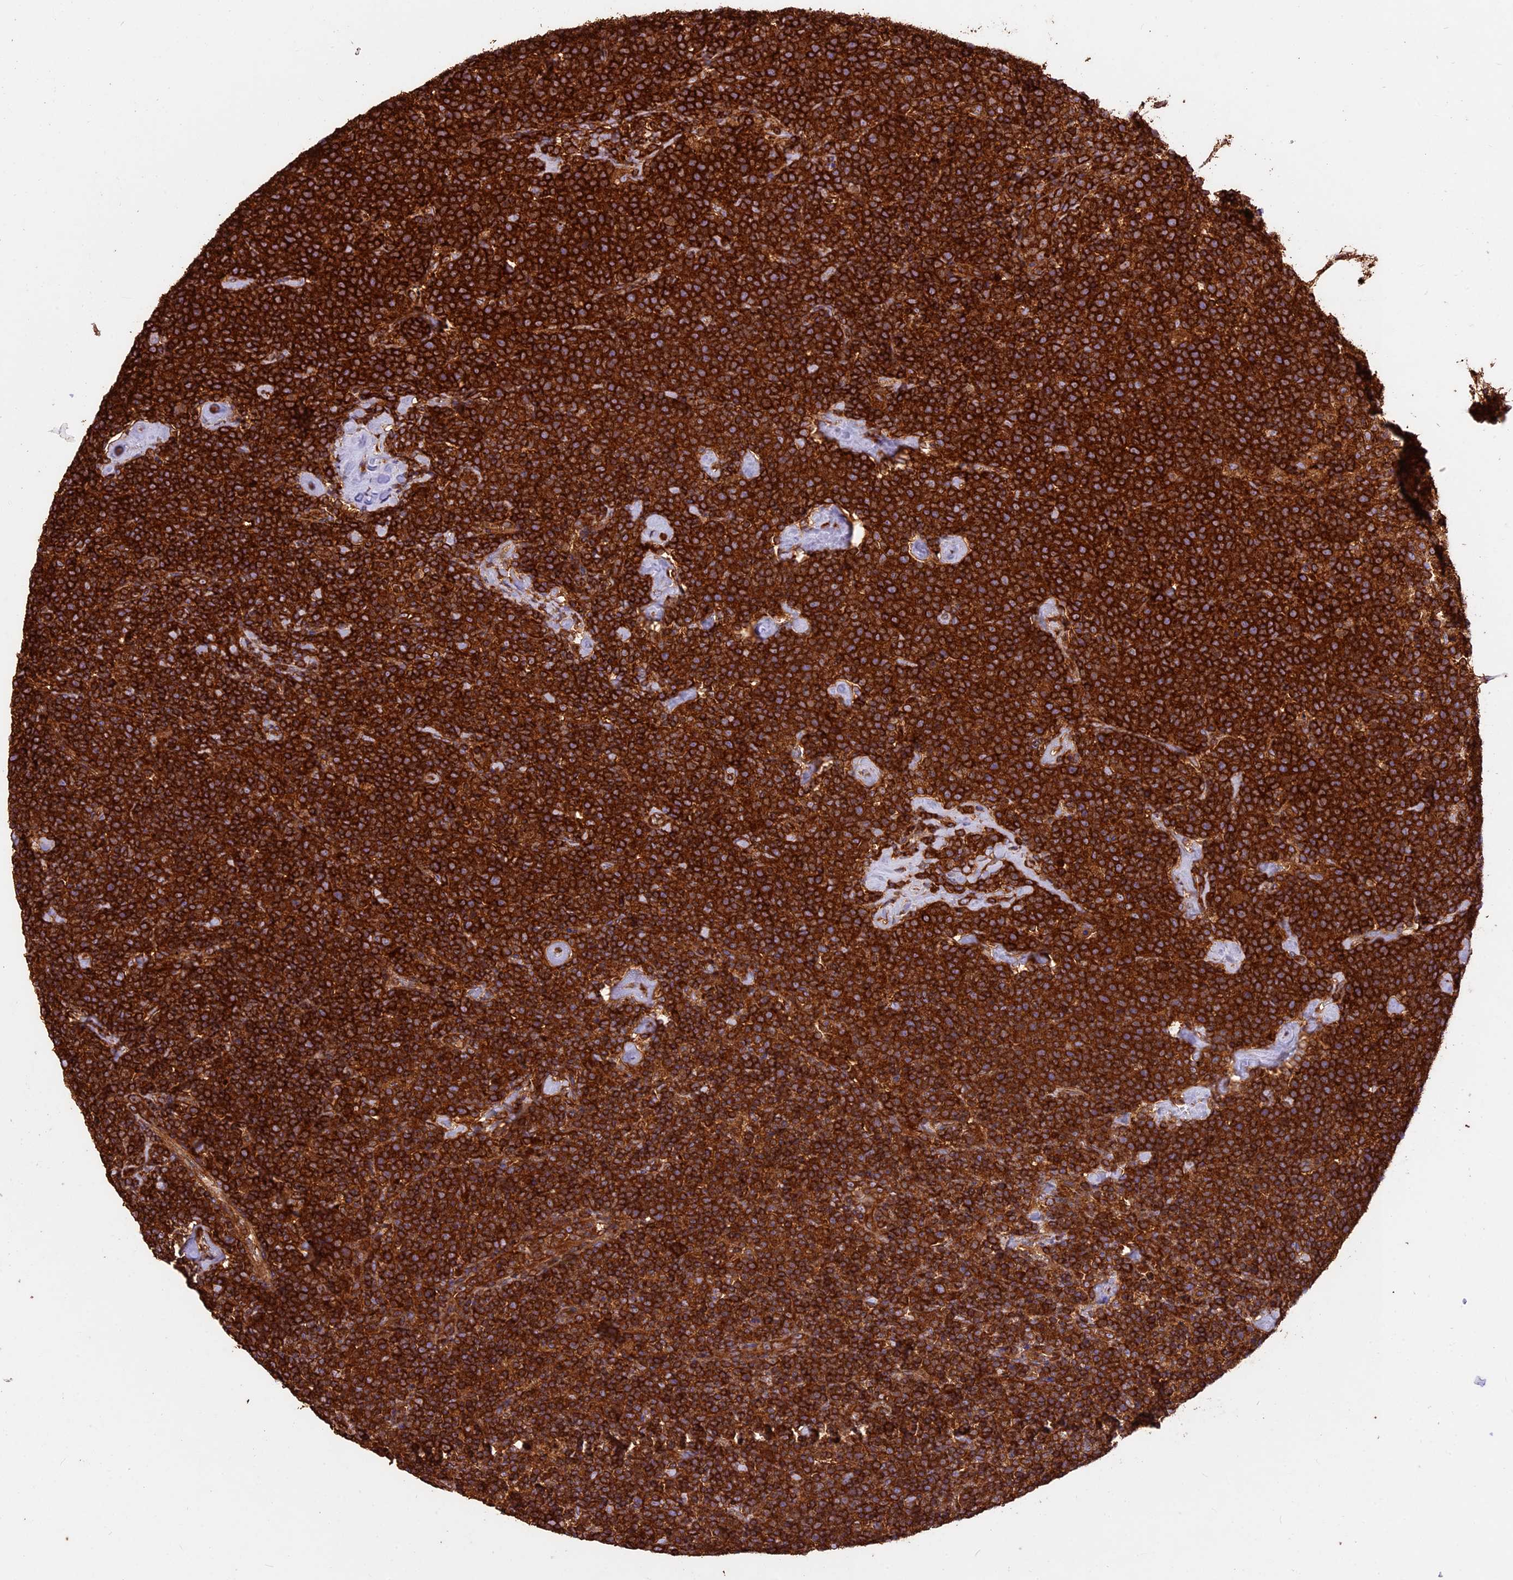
{"staining": {"intensity": "strong", "quantity": ">75%", "location": "cytoplasmic/membranous"}, "tissue": "lymphoma", "cell_type": "Tumor cells", "image_type": "cancer", "snomed": [{"axis": "morphology", "description": "Malignant lymphoma, non-Hodgkin's type, High grade"}, {"axis": "topography", "description": "Lymph node"}], "caption": "Protein staining of high-grade malignant lymphoma, non-Hodgkin's type tissue reveals strong cytoplasmic/membranous positivity in approximately >75% of tumor cells. (brown staining indicates protein expression, while blue staining denotes nuclei).", "gene": "KARS1", "patient": {"sex": "male", "age": 61}}